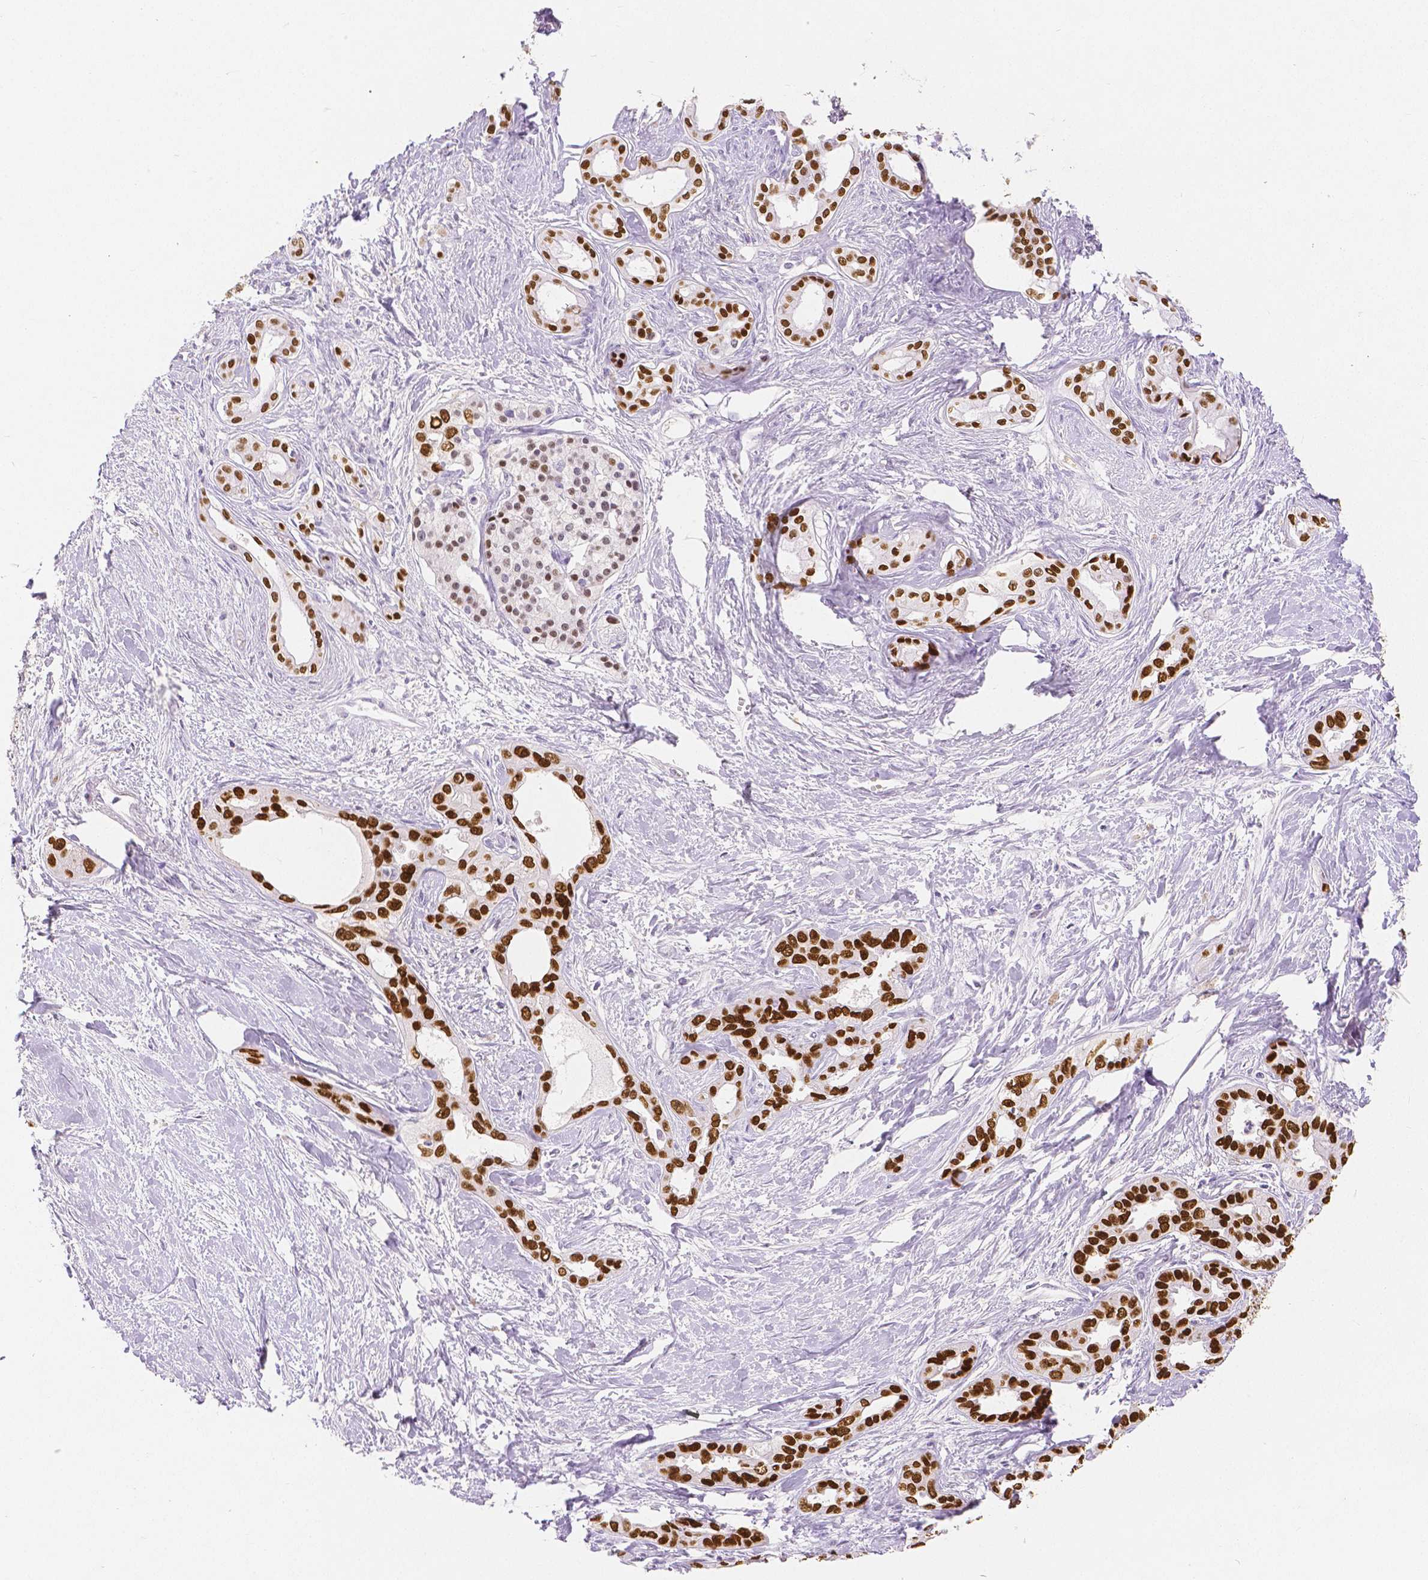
{"staining": {"intensity": "strong", "quantity": ">75%", "location": "nuclear"}, "tissue": "pancreatic cancer", "cell_type": "Tumor cells", "image_type": "cancer", "snomed": [{"axis": "morphology", "description": "Adenocarcinoma, NOS"}, {"axis": "topography", "description": "Pancreas"}], "caption": "A photomicrograph showing strong nuclear staining in about >75% of tumor cells in pancreatic cancer (adenocarcinoma), as visualized by brown immunohistochemical staining.", "gene": "HNF1B", "patient": {"sex": "female", "age": 50}}